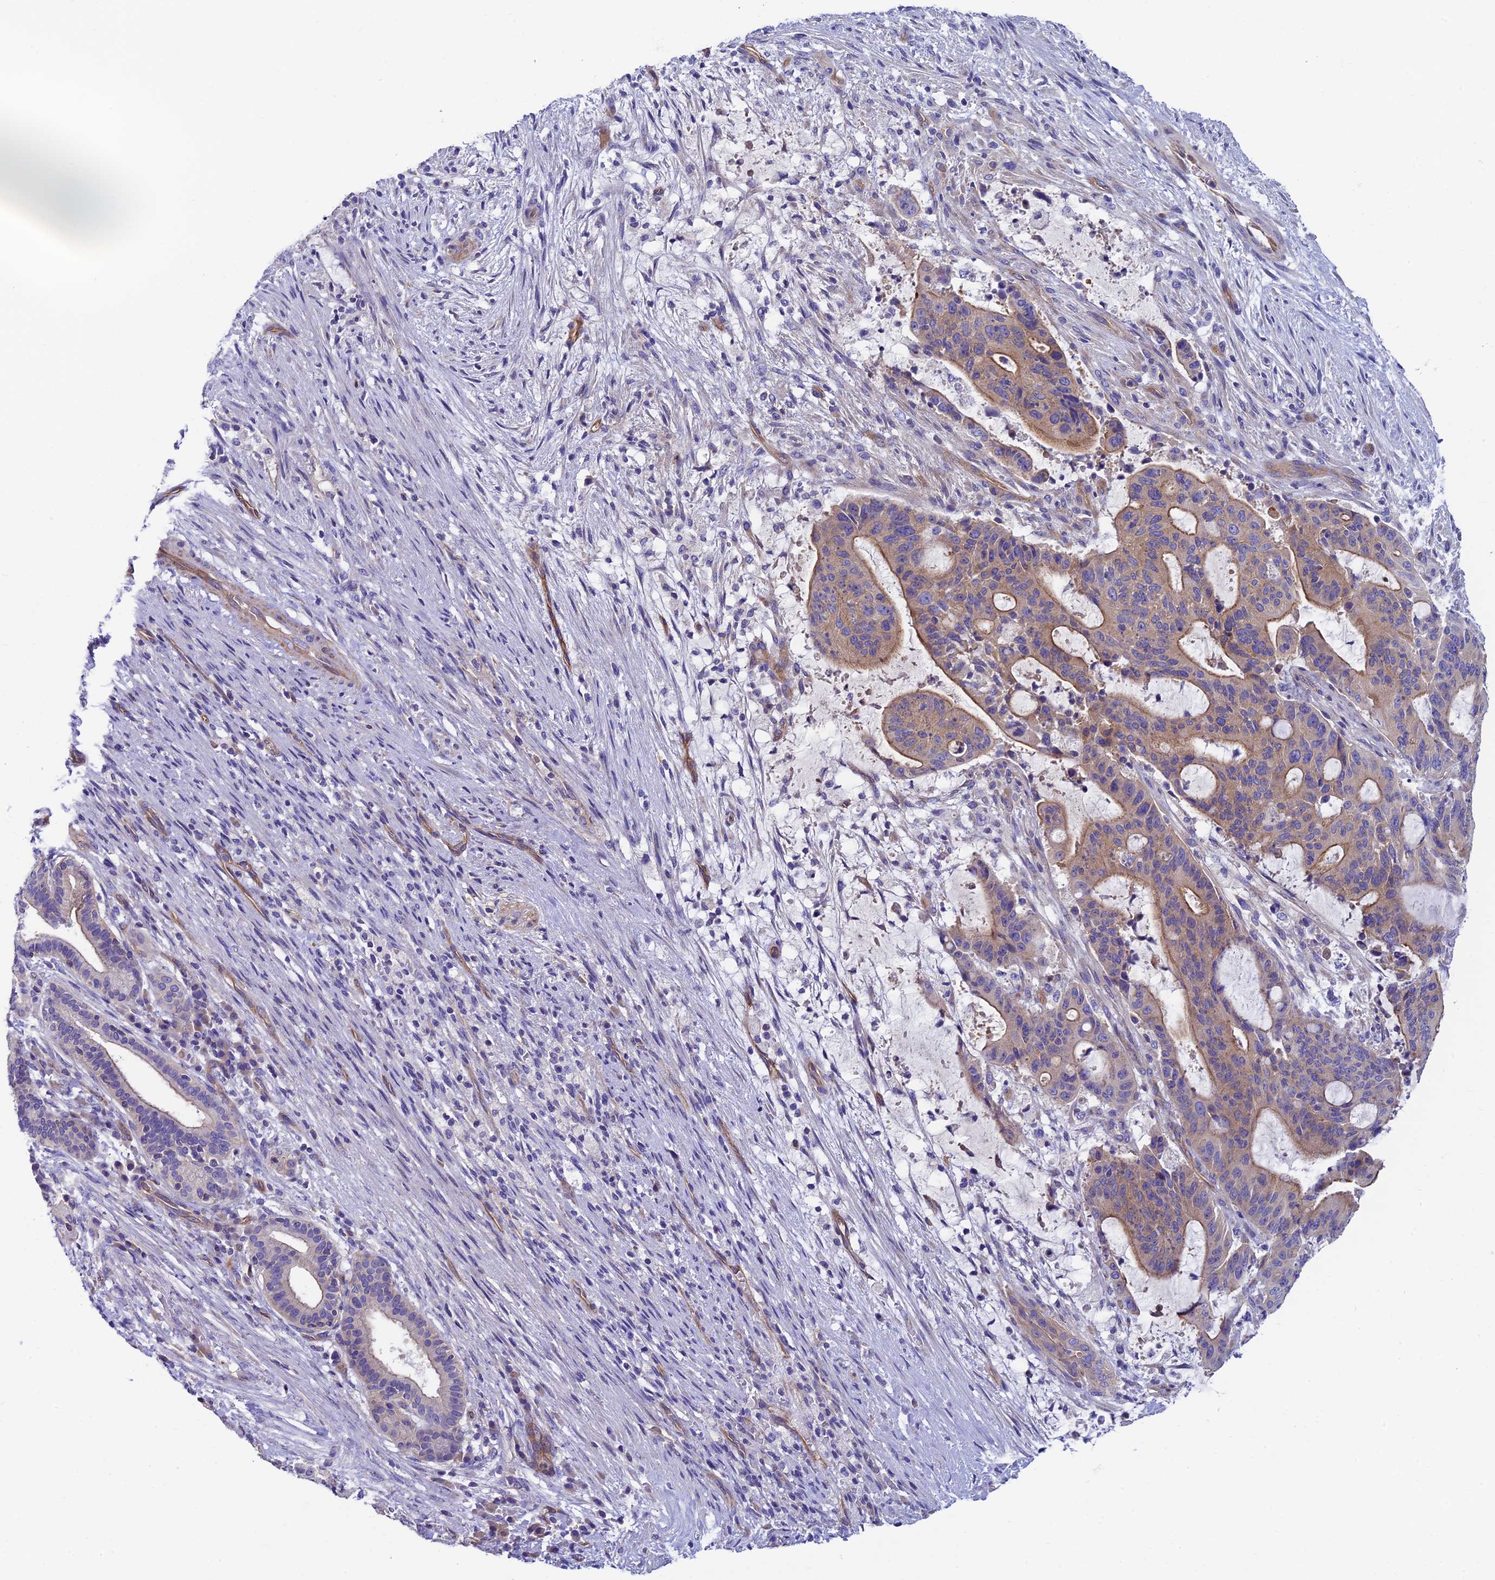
{"staining": {"intensity": "moderate", "quantity": "<25%", "location": "cytoplasmic/membranous"}, "tissue": "liver cancer", "cell_type": "Tumor cells", "image_type": "cancer", "snomed": [{"axis": "morphology", "description": "Normal tissue, NOS"}, {"axis": "morphology", "description": "Cholangiocarcinoma"}, {"axis": "topography", "description": "Liver"}, {"axis": "topography", "description": "Peripheral nerve tissue"}], "caption": "Liver cancer (cholangiocarcinoma) tissue displays moderate cytoplasmic/membranous positivity in approximately <25% of tumor cells", "gene": "PPFIA3", "patient": {"sex": "female", "age": 73}}